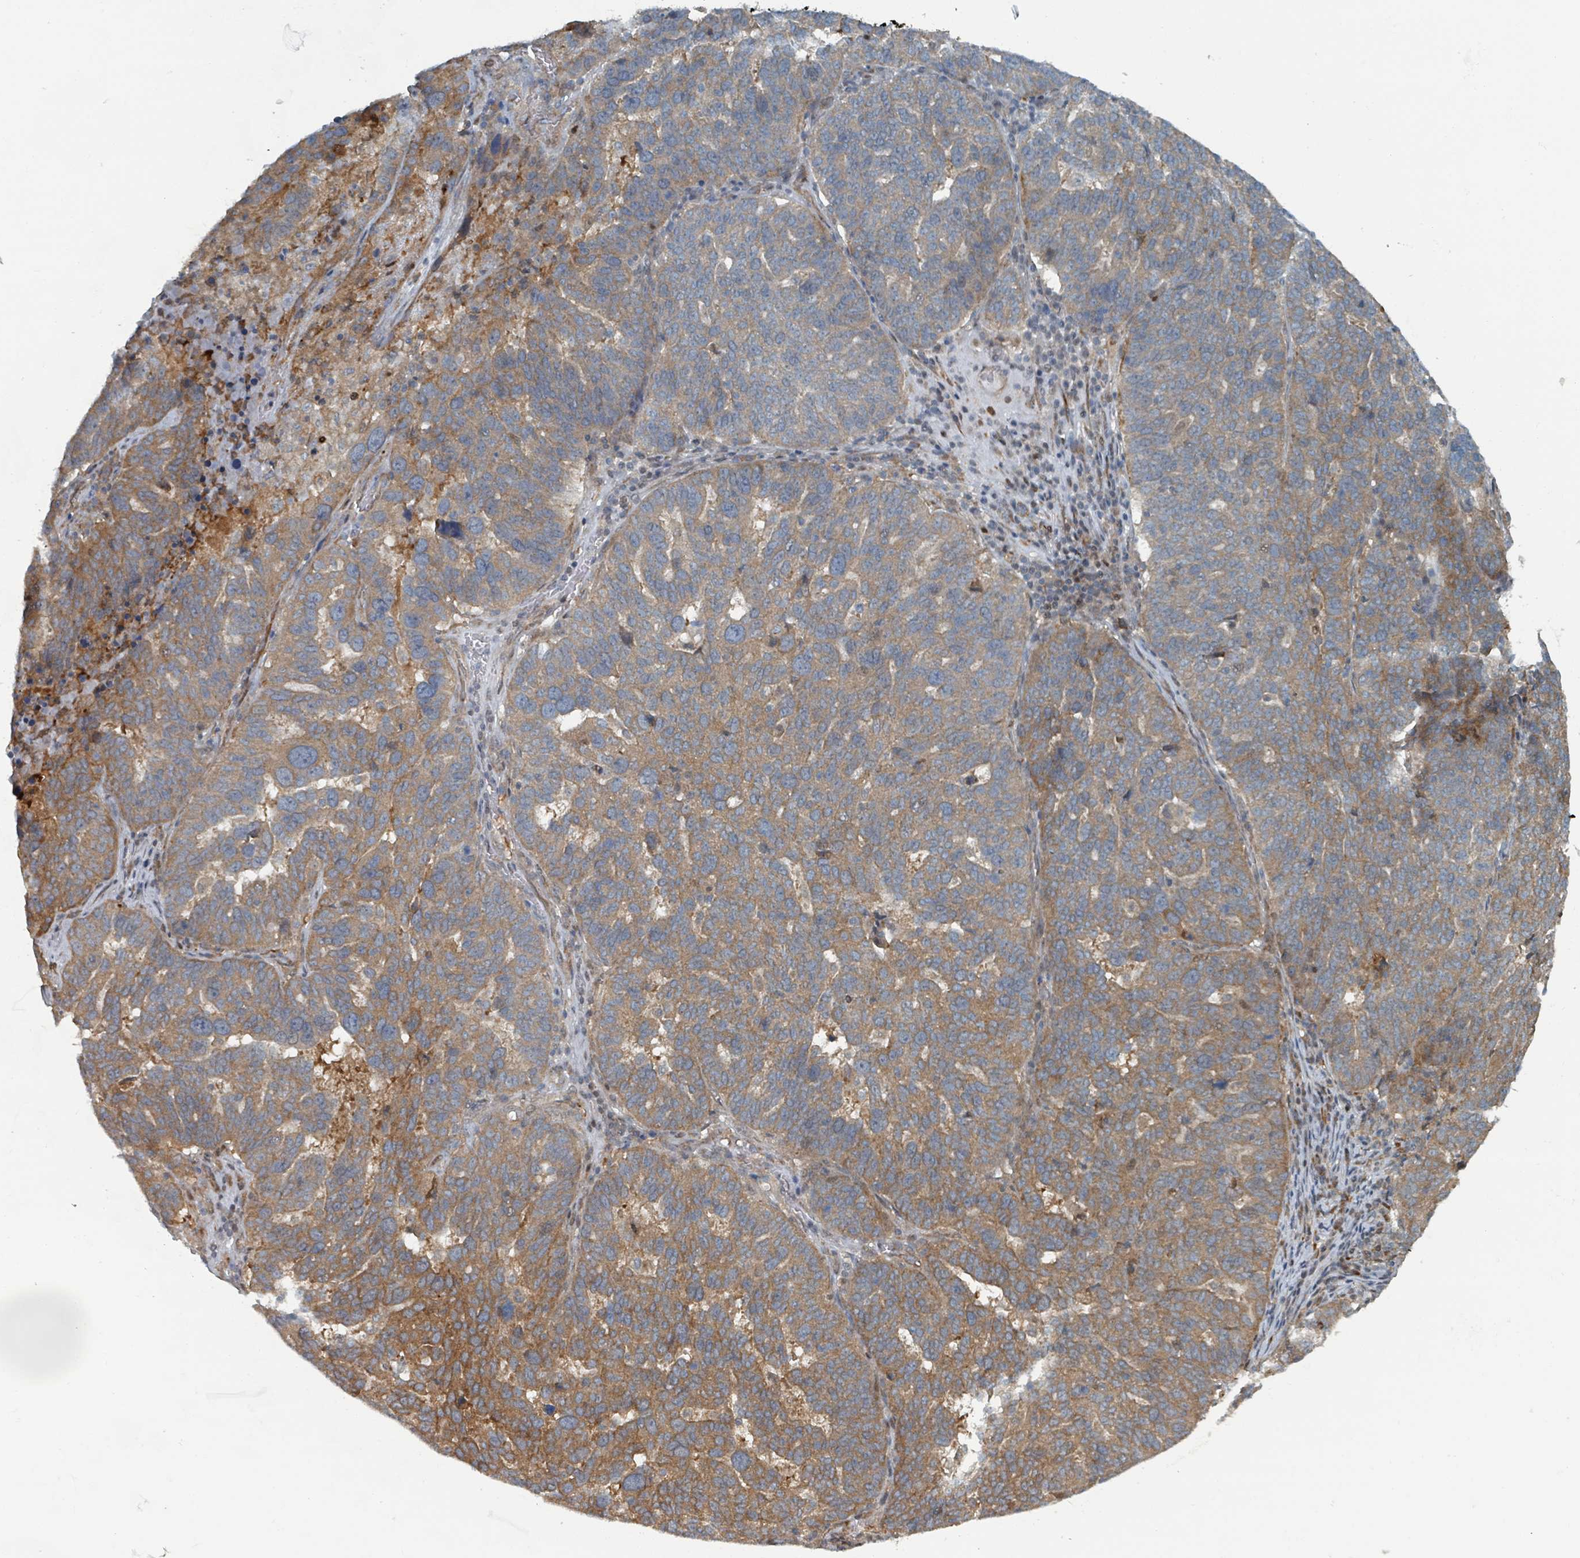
{"staining": {"intensity": "moderate", "quantity": "25%-75%", "location": "cytoplasmic/membranous"}, "tissue": "ovarian cancer", "cell_type": "Tumor cells", "image_type": "cancer", "snomed": [{"axis": "morphology", "description": "Cystadenocarcinoma, serous, NOS"}, {"axis": "topography", "description": "Ovary"}], "caption": "This is a photomicrograph of immunohistochemistry (IHC) staining of ovarian cancer, which shows moderate expression in the cytoplasmic/membranous of tumor cells.", "gene": "RHPN2", "patient": {"sex": "female", "age": 59}}